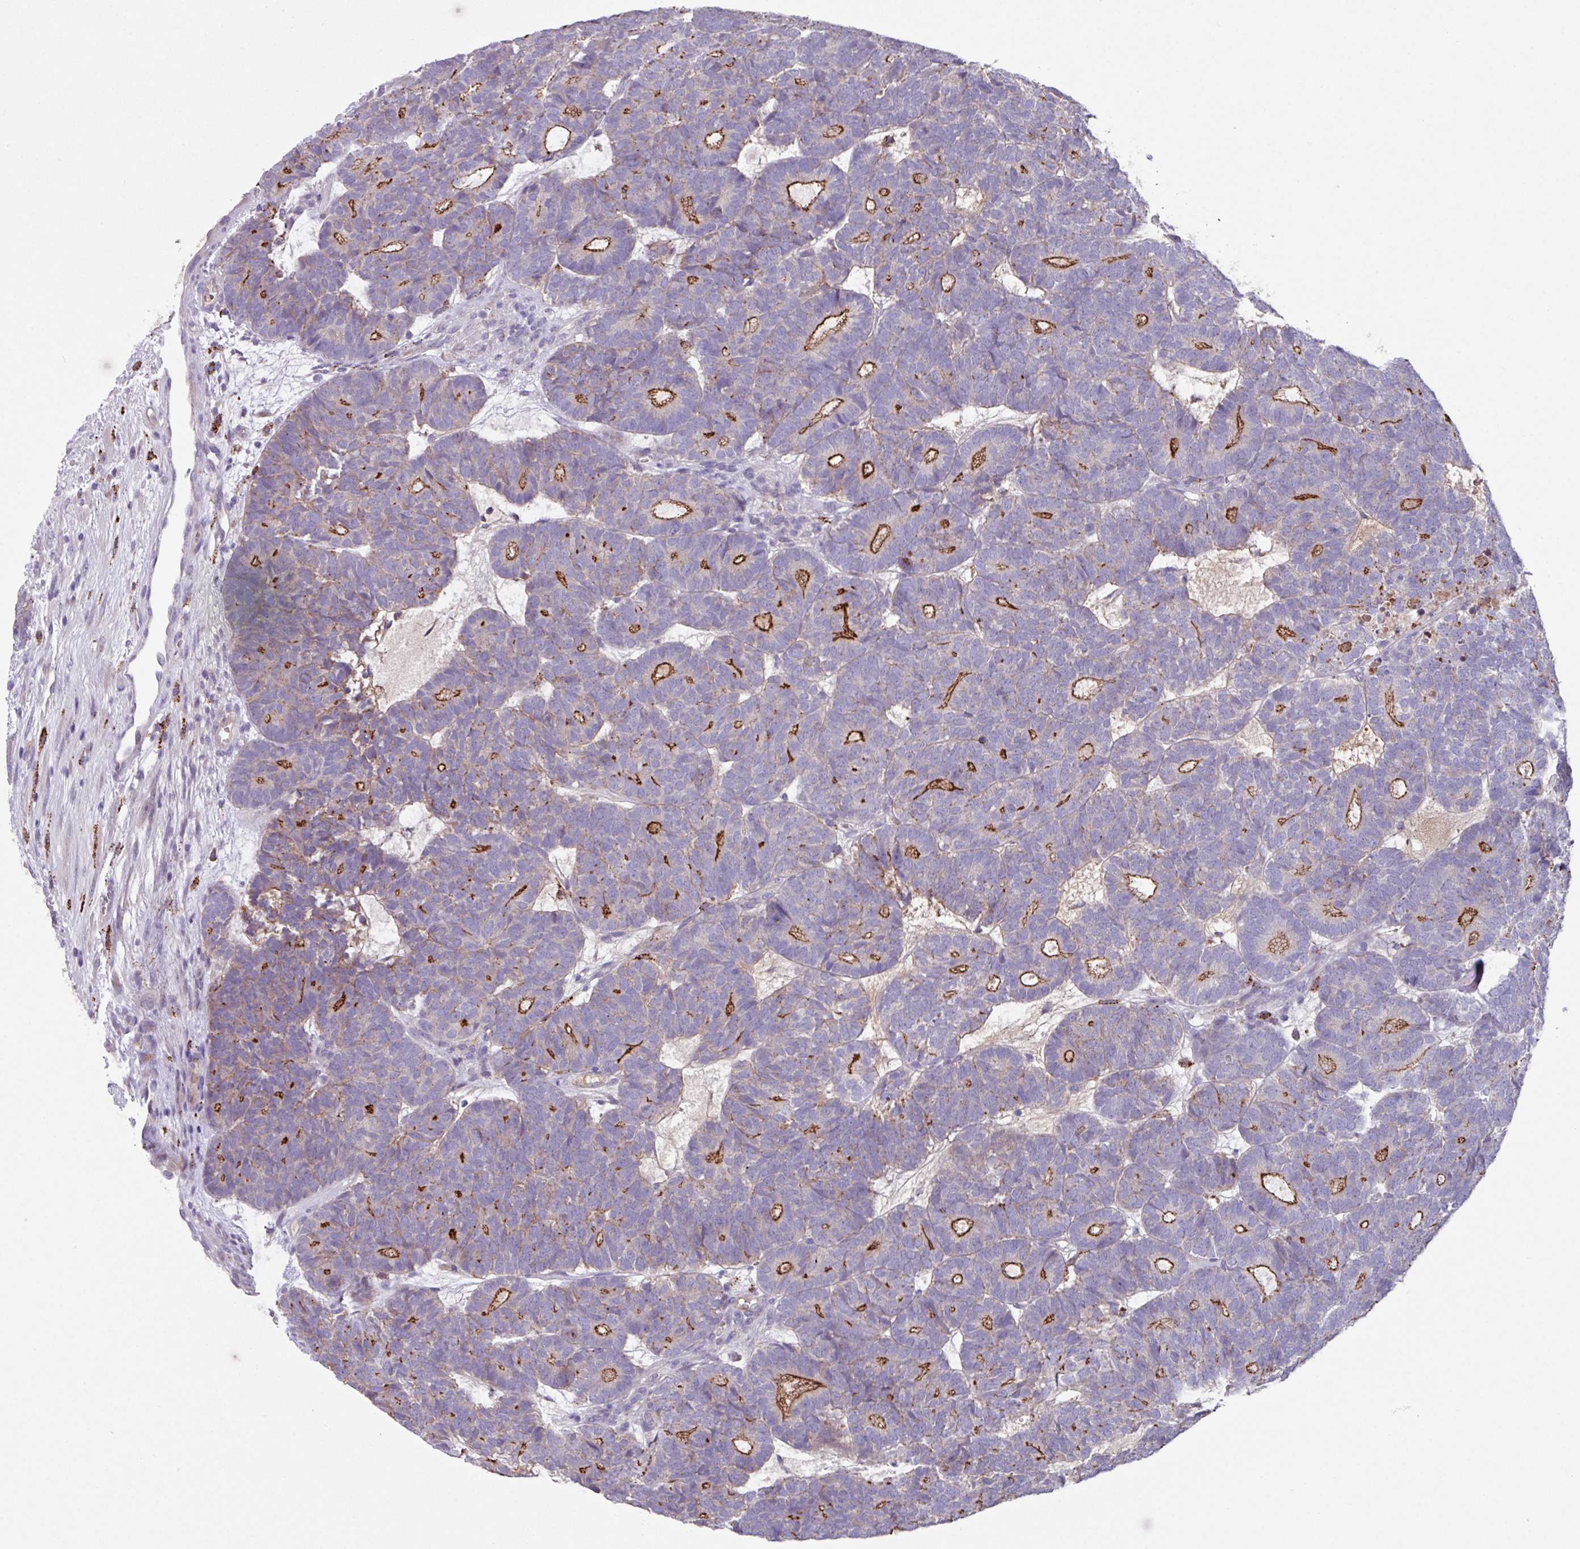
{"staining": {"intensity": "strong", "quantity": "25%-75%", "location": "cytoplasmic/membranous"}, "tissue": "head and neck cancer", "cell_type": "Tumor cells", "image_type": "cancer", "snomed": [{"axis": "morphology", "description": "Adenocarcinoma, NOS"}, {"axis": "topography", "description": "Head-Neck"}], "caption": "Head and neck adenocarcinoma stained for a protein shows strong cytoplasmic/membranous positivity in tumor cells. (DAB IHC with brightfield microscopy, high magnification).", "gene": "IQCJ", "patient": {"sex": "female", "age": 81}}